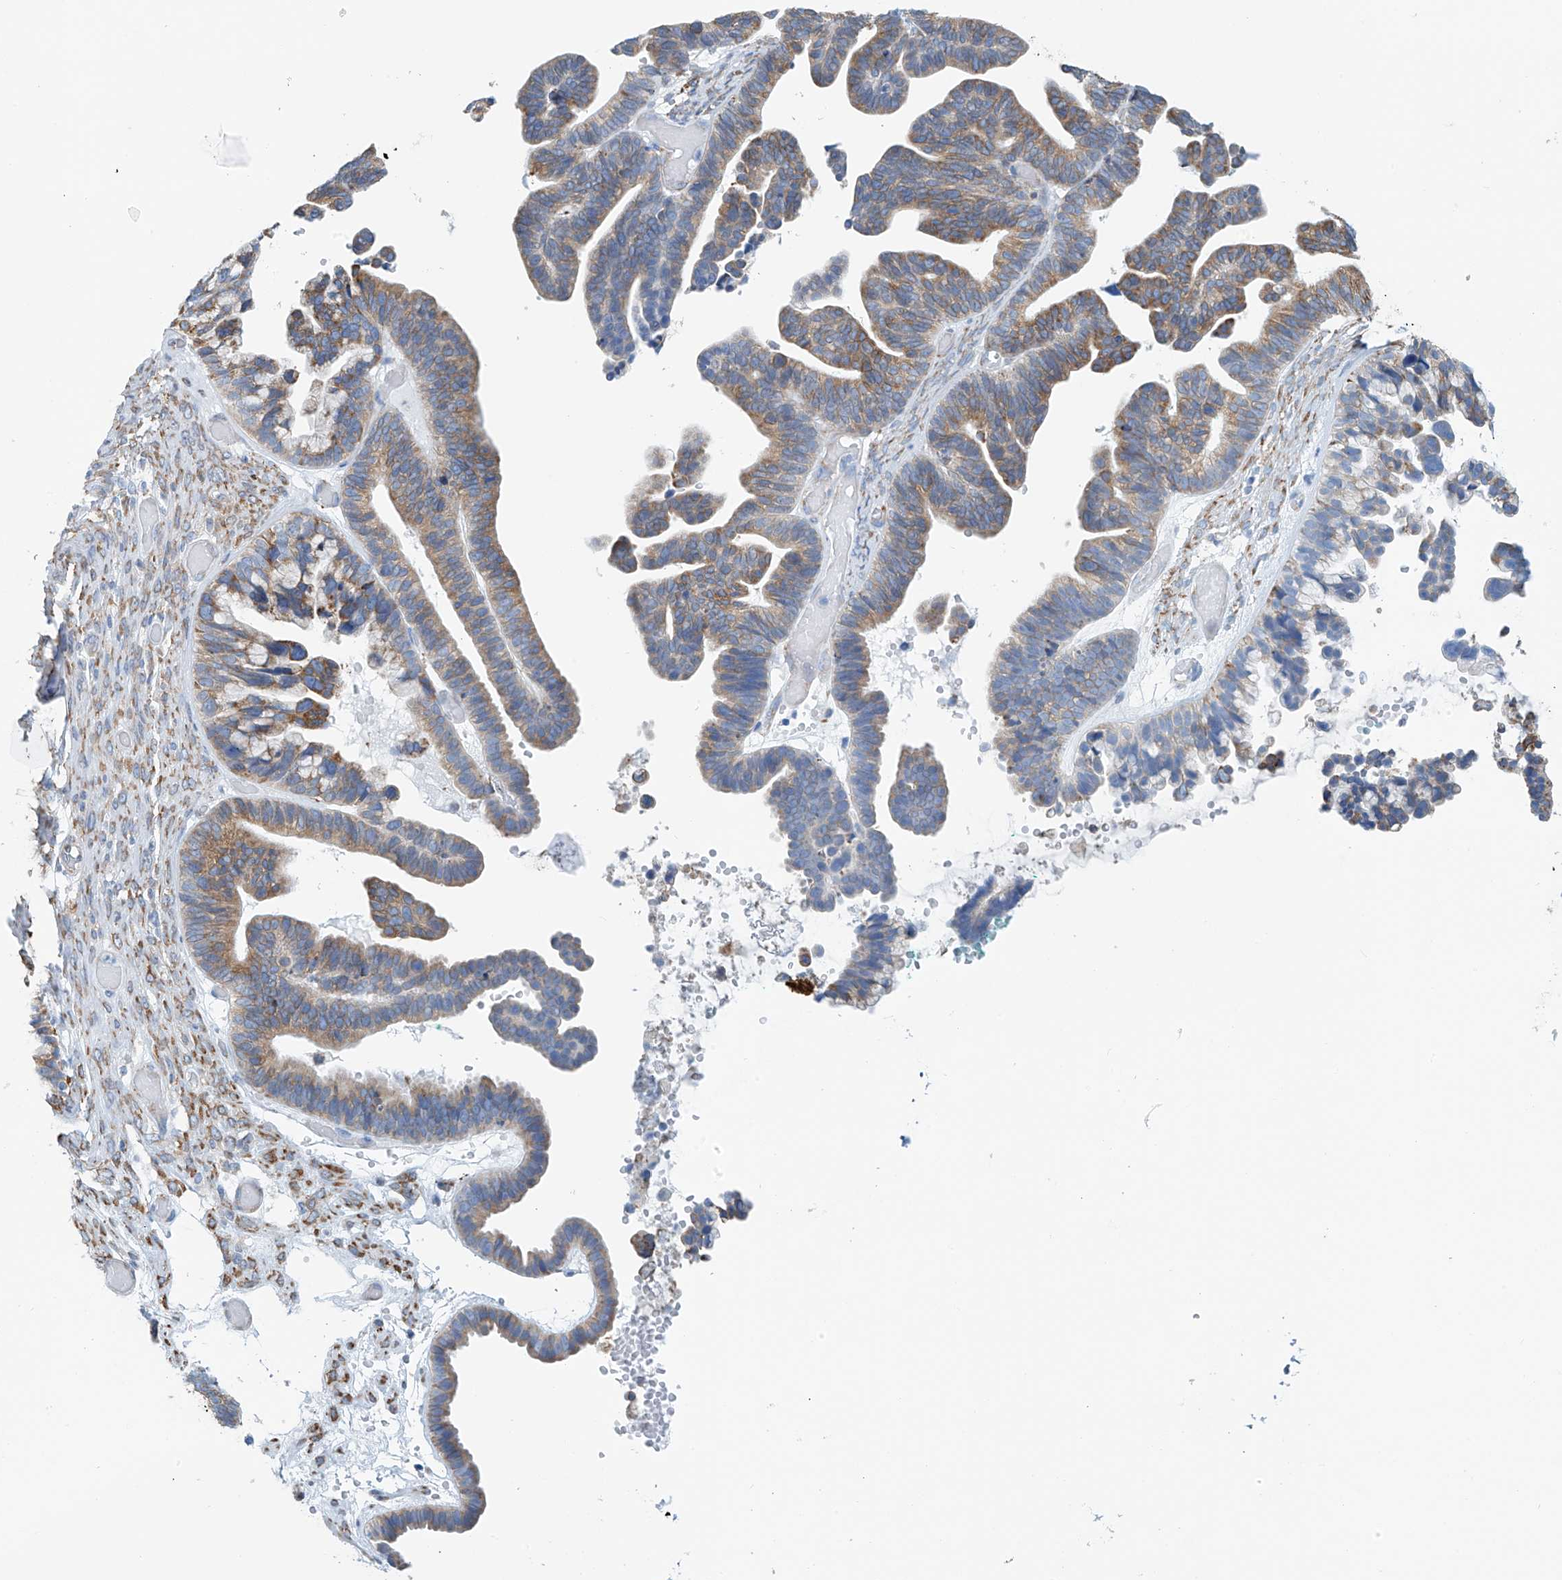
{"staining": {"intensity": "moderate", "quantity": ">75%", "location": "cytoplasmic/membranous"}, "tissue": "ovarian cancer", "cell_type": "Tumor cells", "image_type": "cancer", "snomed": [{"axis": "morphology", "description": "Cystadenocarcinoma, serous, NOS"}, {"axis": "topography", "description": "Ovary"}], "caption": "Immunohistochemical staining of ovarian serous cystadenocarcinoma exhibits moderate cytoplasmic/membranous protein staining in about >75% of tumor cells. The staining was performed using DAB to visualize the protein expression in brown, while the nuclei were stained in blue with hematoxylin (Magnification: 20x).", "gene": "RCN2", "patient": {"sex": "female", "age": 56}}